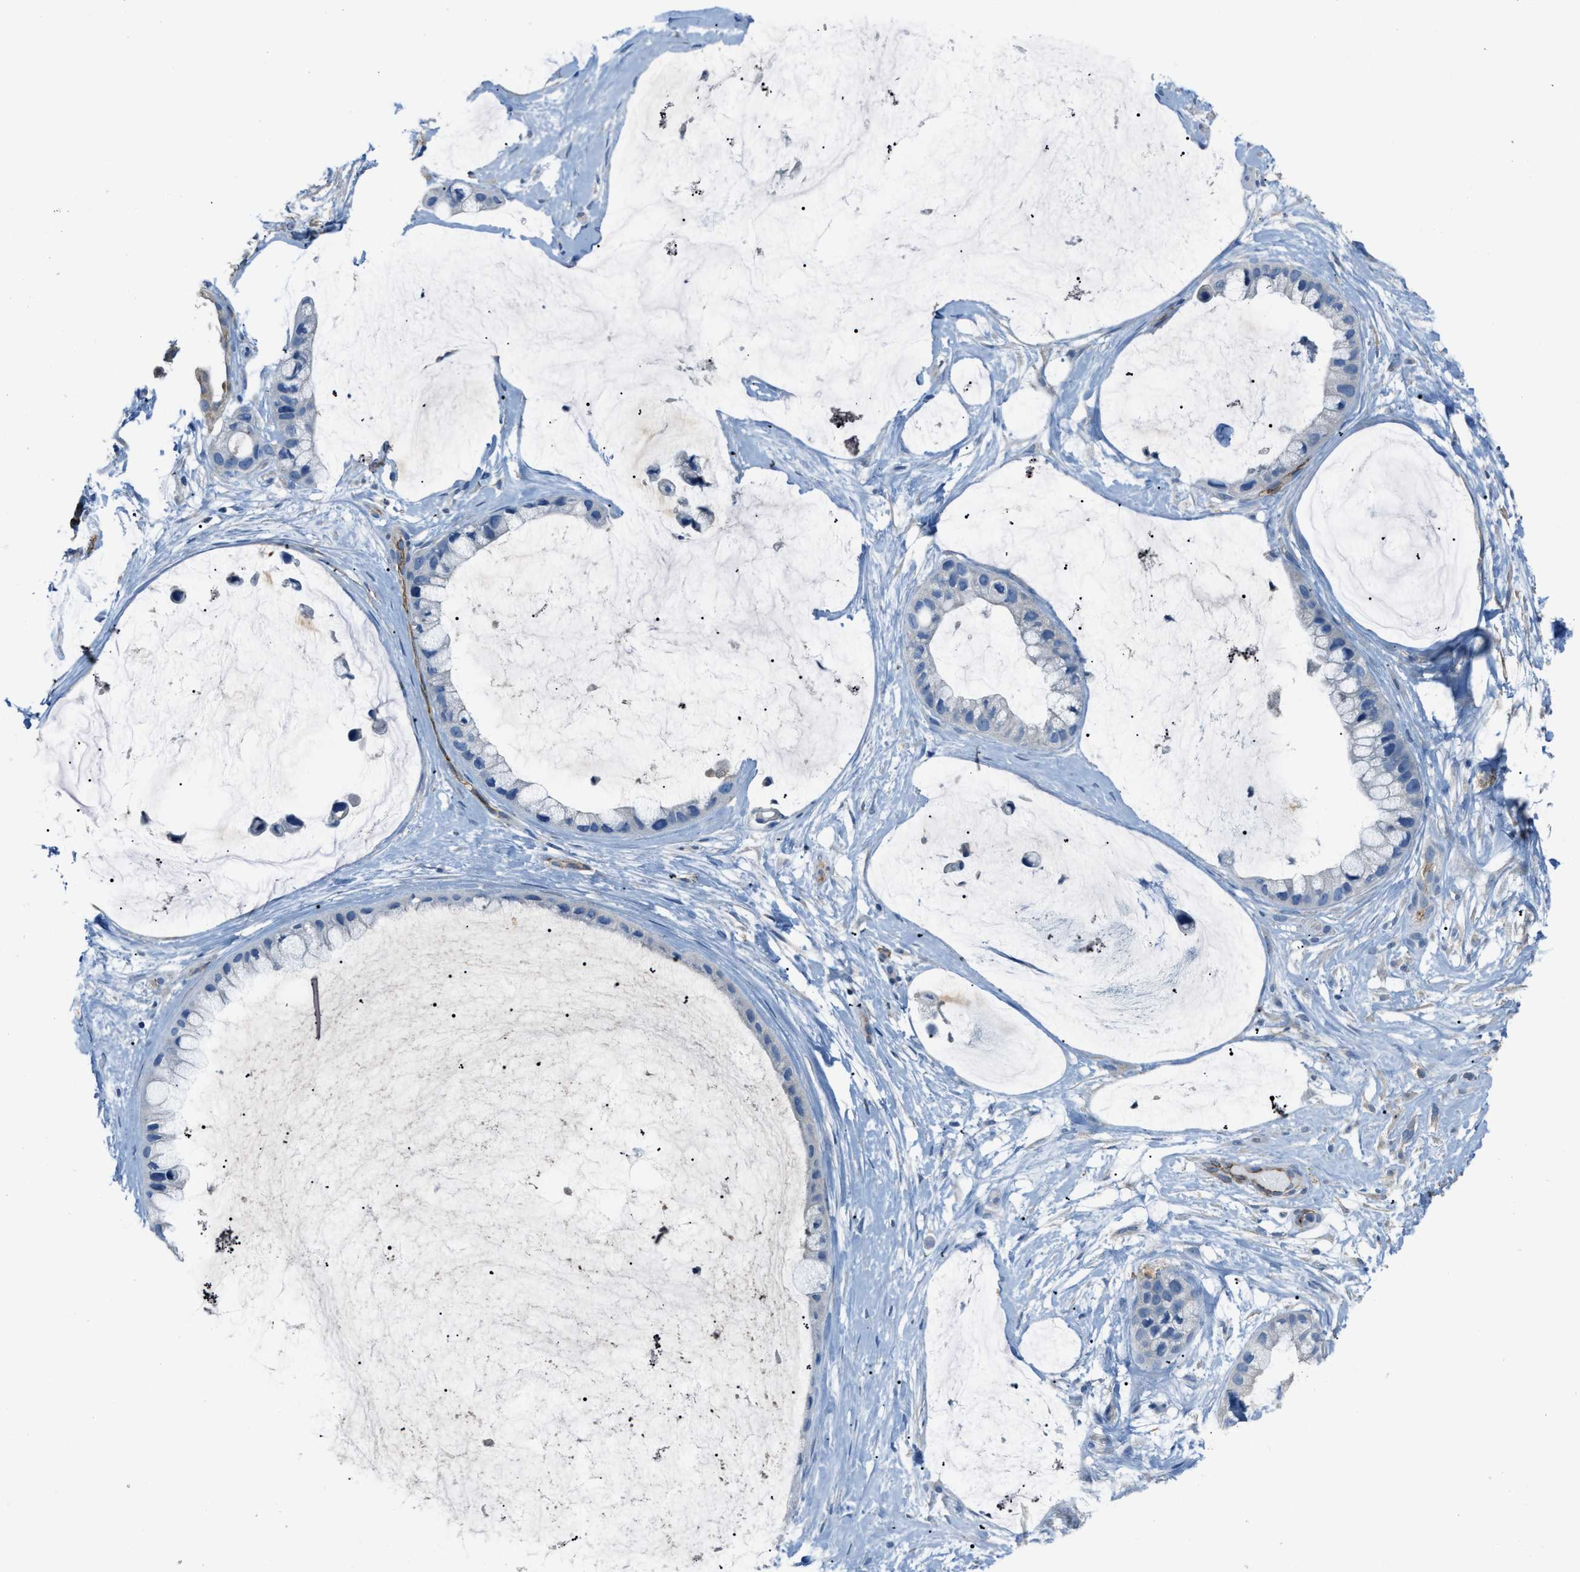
{"staining": {"intensity": "negative", "quantity": "none", "location": "none"}, "tissue": "ovarian cancer", "cell_type": "Tumor cells", "image_type": "cancer", "snomed": [{"axis": "morphology", "description": "Cystadenocarcinoma, mucinous, NOS"}, {"axis": "topography", "description": "Ovary"}], "caption": "There is no significant positivity in tumor cells of ovarian cancer.", "gene": "SLC22A15", "patient": {"sex": "female", "age": 39}}